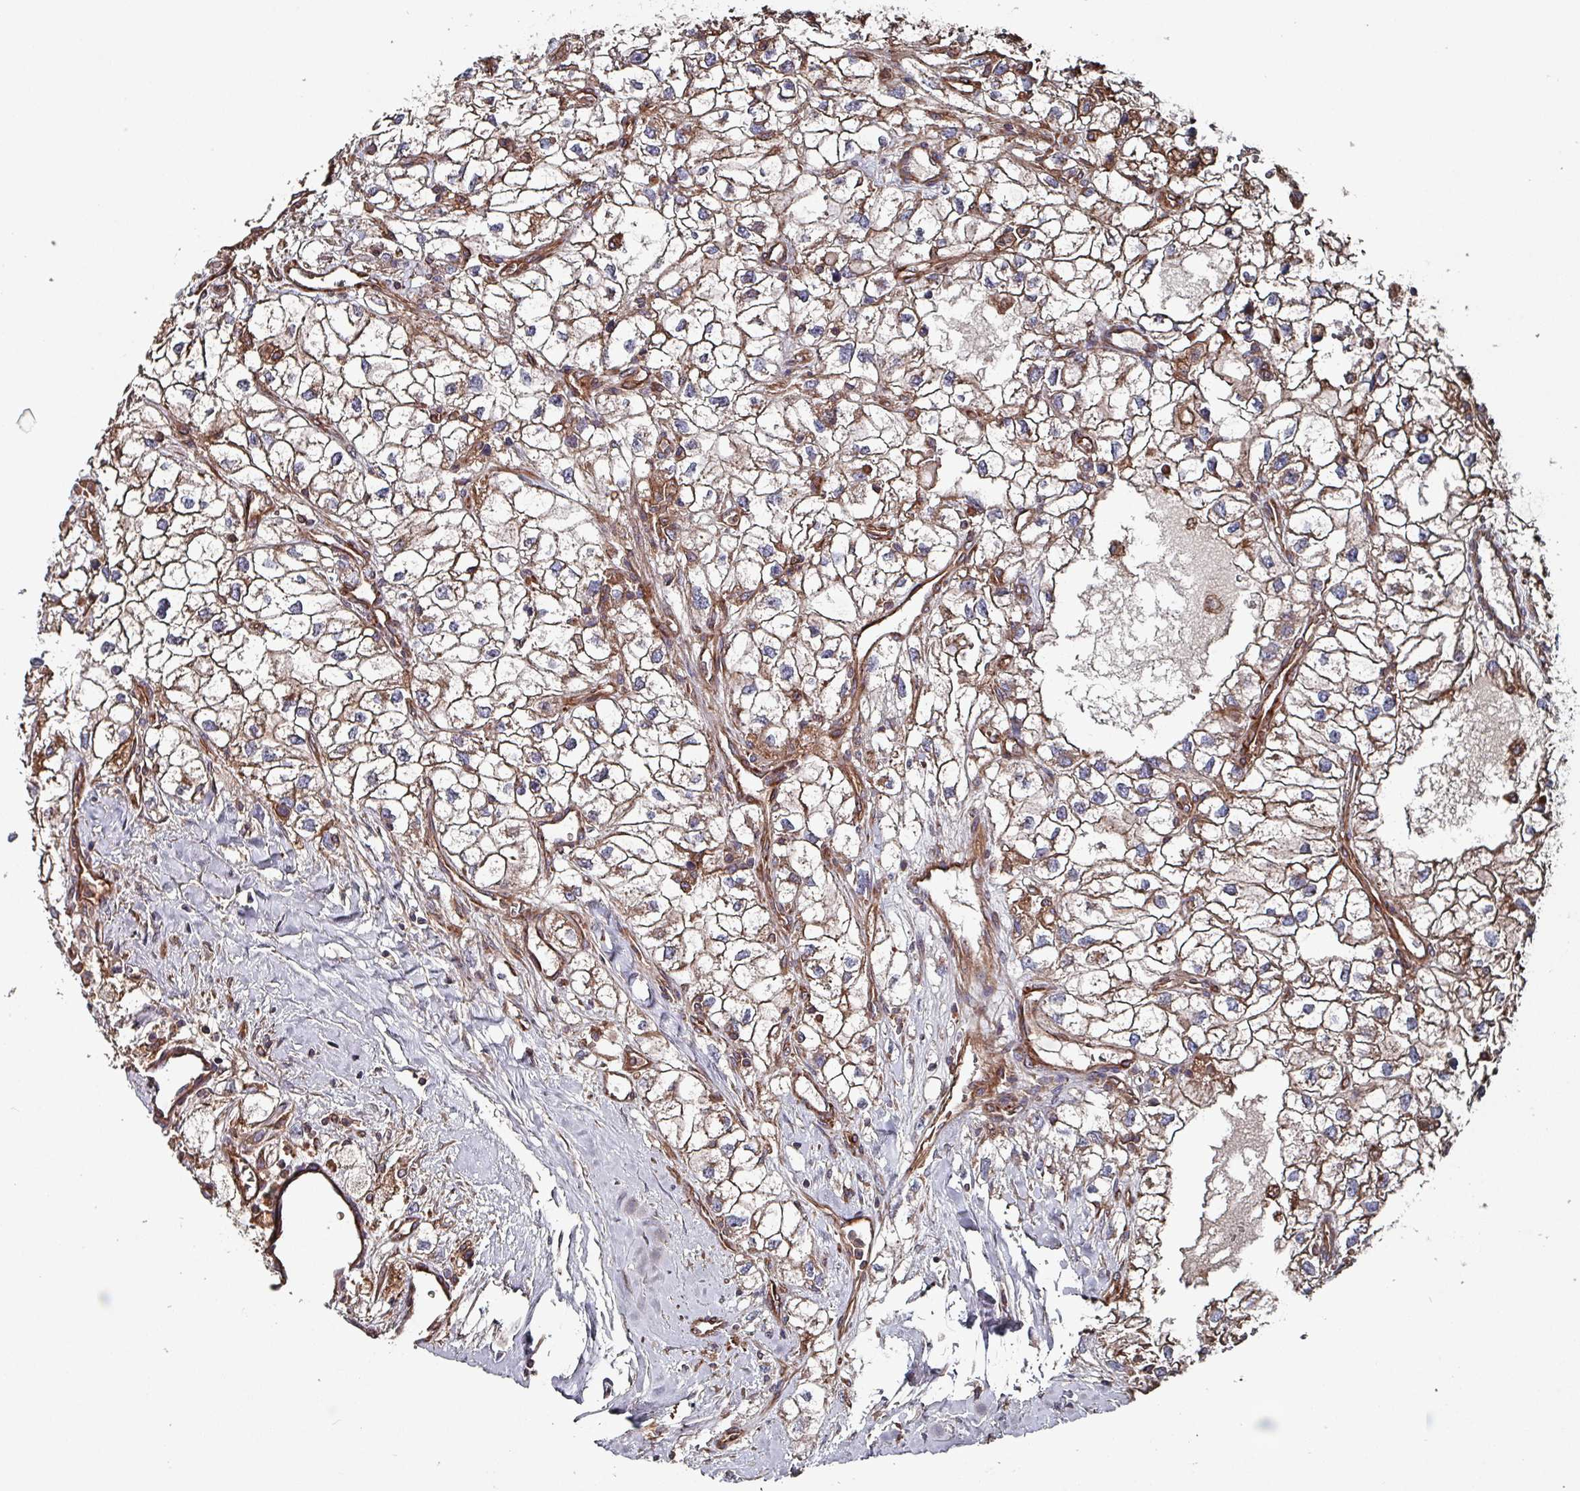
{"staining": {"intensity": "moderate", "quantity": ">75%", "location": "cytoplasmic/membranous"}, "tissue": "renal cancer", "cell_type": "Tumor cells", "image_type": "cancer", "snomed": [{"axis": "morphology", "description": "Adenocarcinoma, NOS"}, {"axis": "topography", "description": "Kidney"}], "caption": "Immunohistochemistry photomicrograph of human adenocarcinoma (renal) stained for a protein (brown), which demonstrates medium levels of moderate cytoplasmic/membranous expression in approximately >75% of tumor cells.", "gene": "ANO10", "patient": {"sex": "male", "age": 59}}